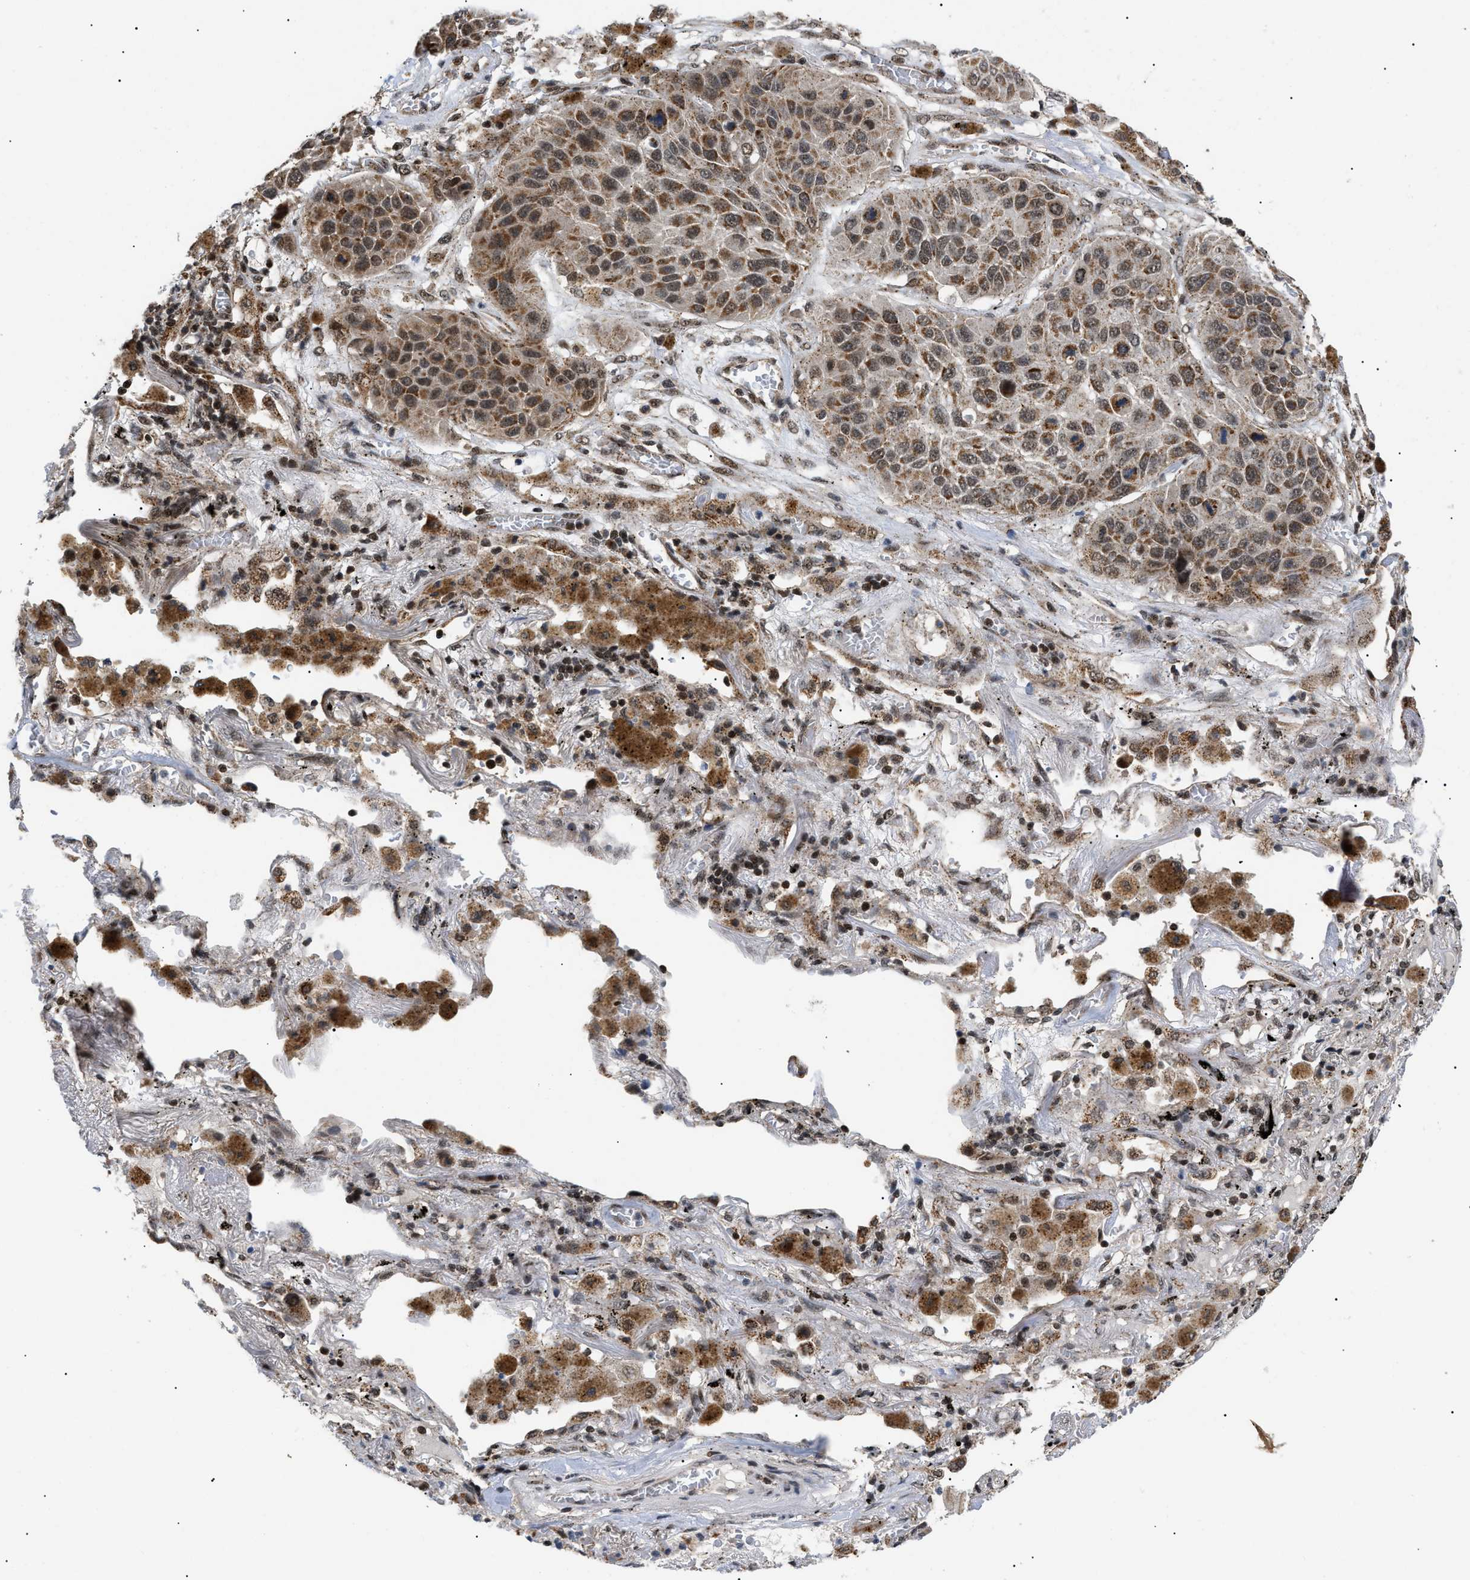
{"staining": {"intensity": "moderate", "quantity": "25%-75%", "location": "cytoplasmic/membranous,nuclear"}, "tissue": "lung cancer", "cell_type": "Tumor cells", "image_type": "cancer", "snomed": [{"axis": "morphology", "description": "Squamous cell carcinoma, NOS"}, {"axis": "topography", "description": "Lung"}], "caption": "This is an image of IHC staining of lung cancer (squamous cell carcinoma), which shows moderate expression in the cytoplasmic/membranous and nuclear of tumor cells.", "gene": "ZBTB11", "patient": {"sex": "male", "age": 57}}